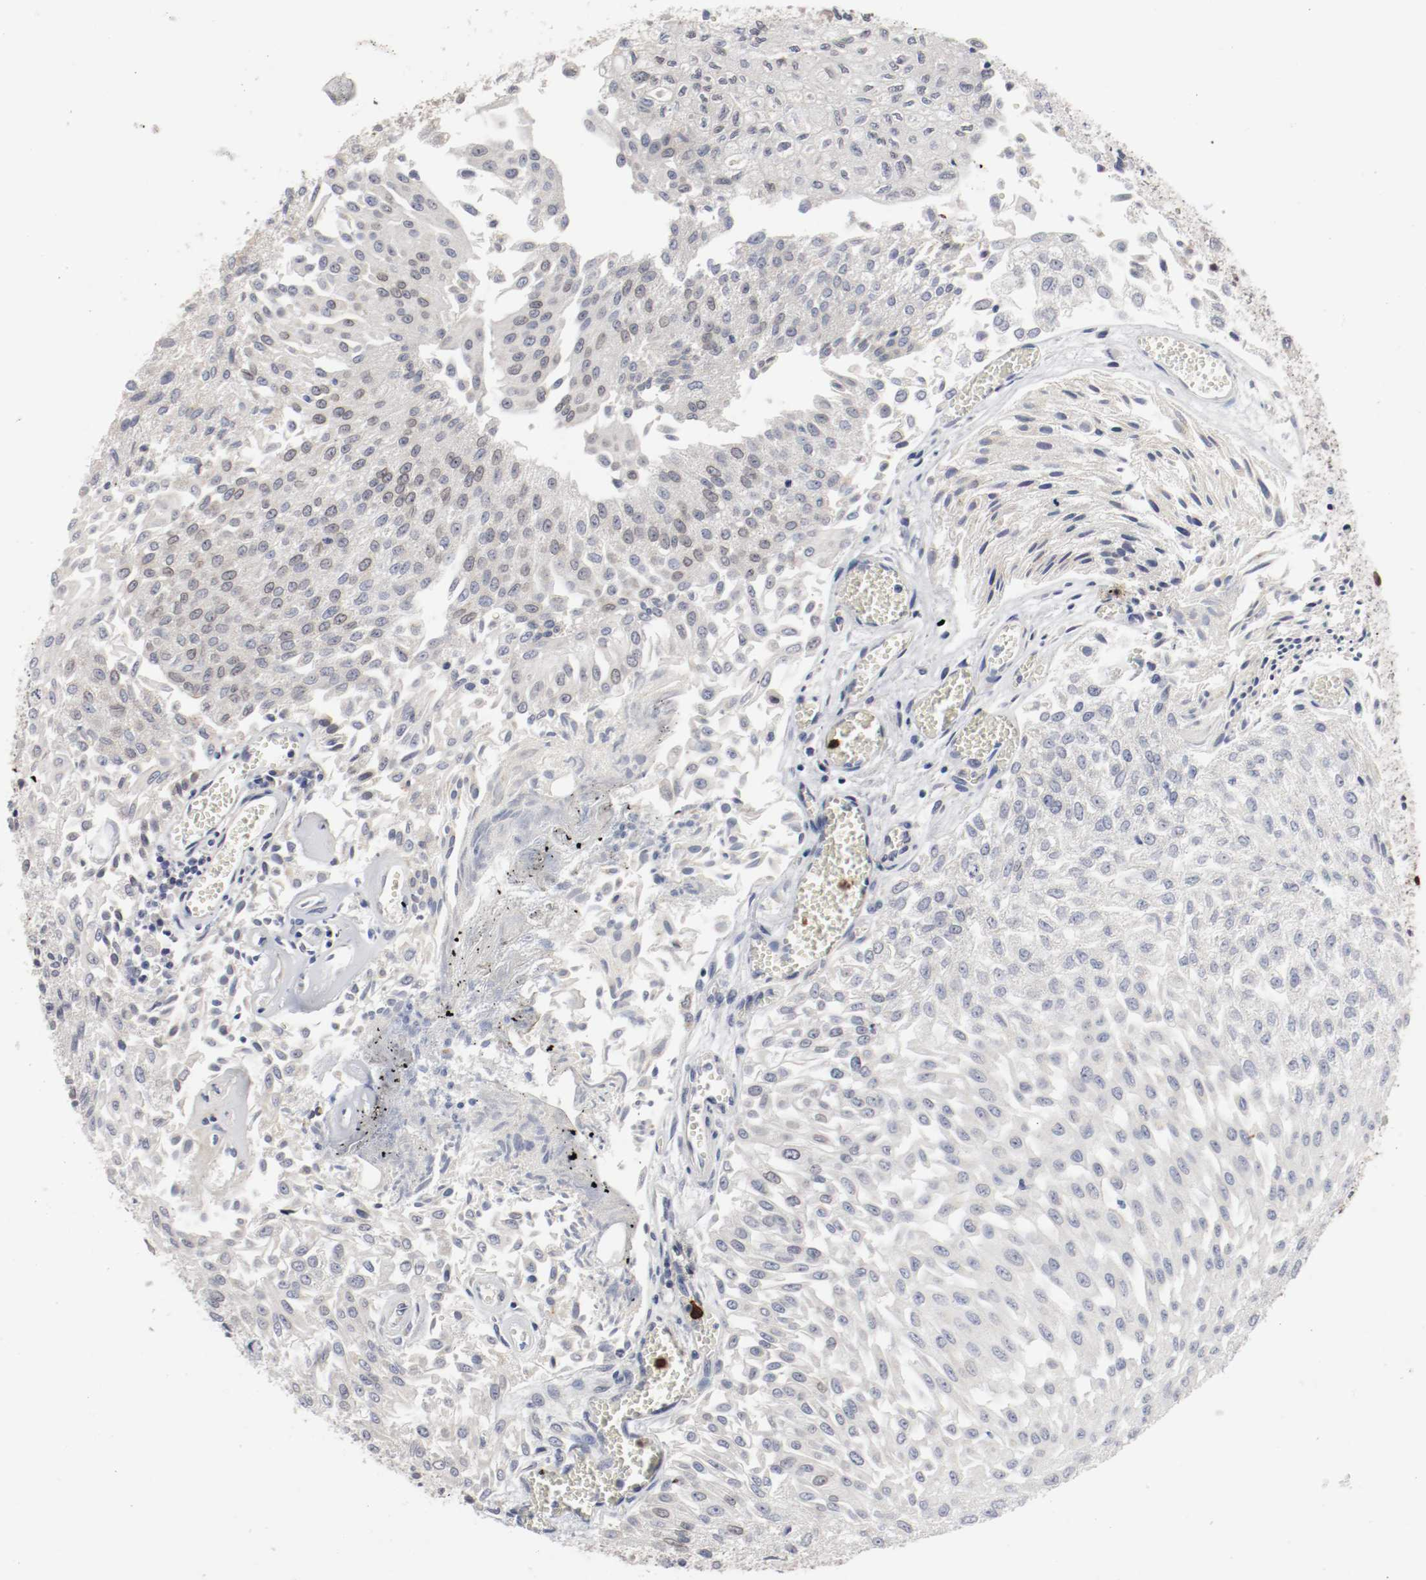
{"staining": {"intensity": "negative", "quantity": "none", "location": "none"}, "tissue": "urothelial cancer", "cell_type": "Tumor cells", "image_type": "cancer", "snomed": [{"axis": "morphology", "description": "Urothelial carcinoma, Low grade"}, {"axis": "topography", "description": "Urinary bladder"}], "caption": "DAB immunohistochemical staining of low-grade urothelial carcinoma reveals no significant positivity in tumor cells.", "gene": "CEBPE", "patient": {"sex": "male", "age": 86}}